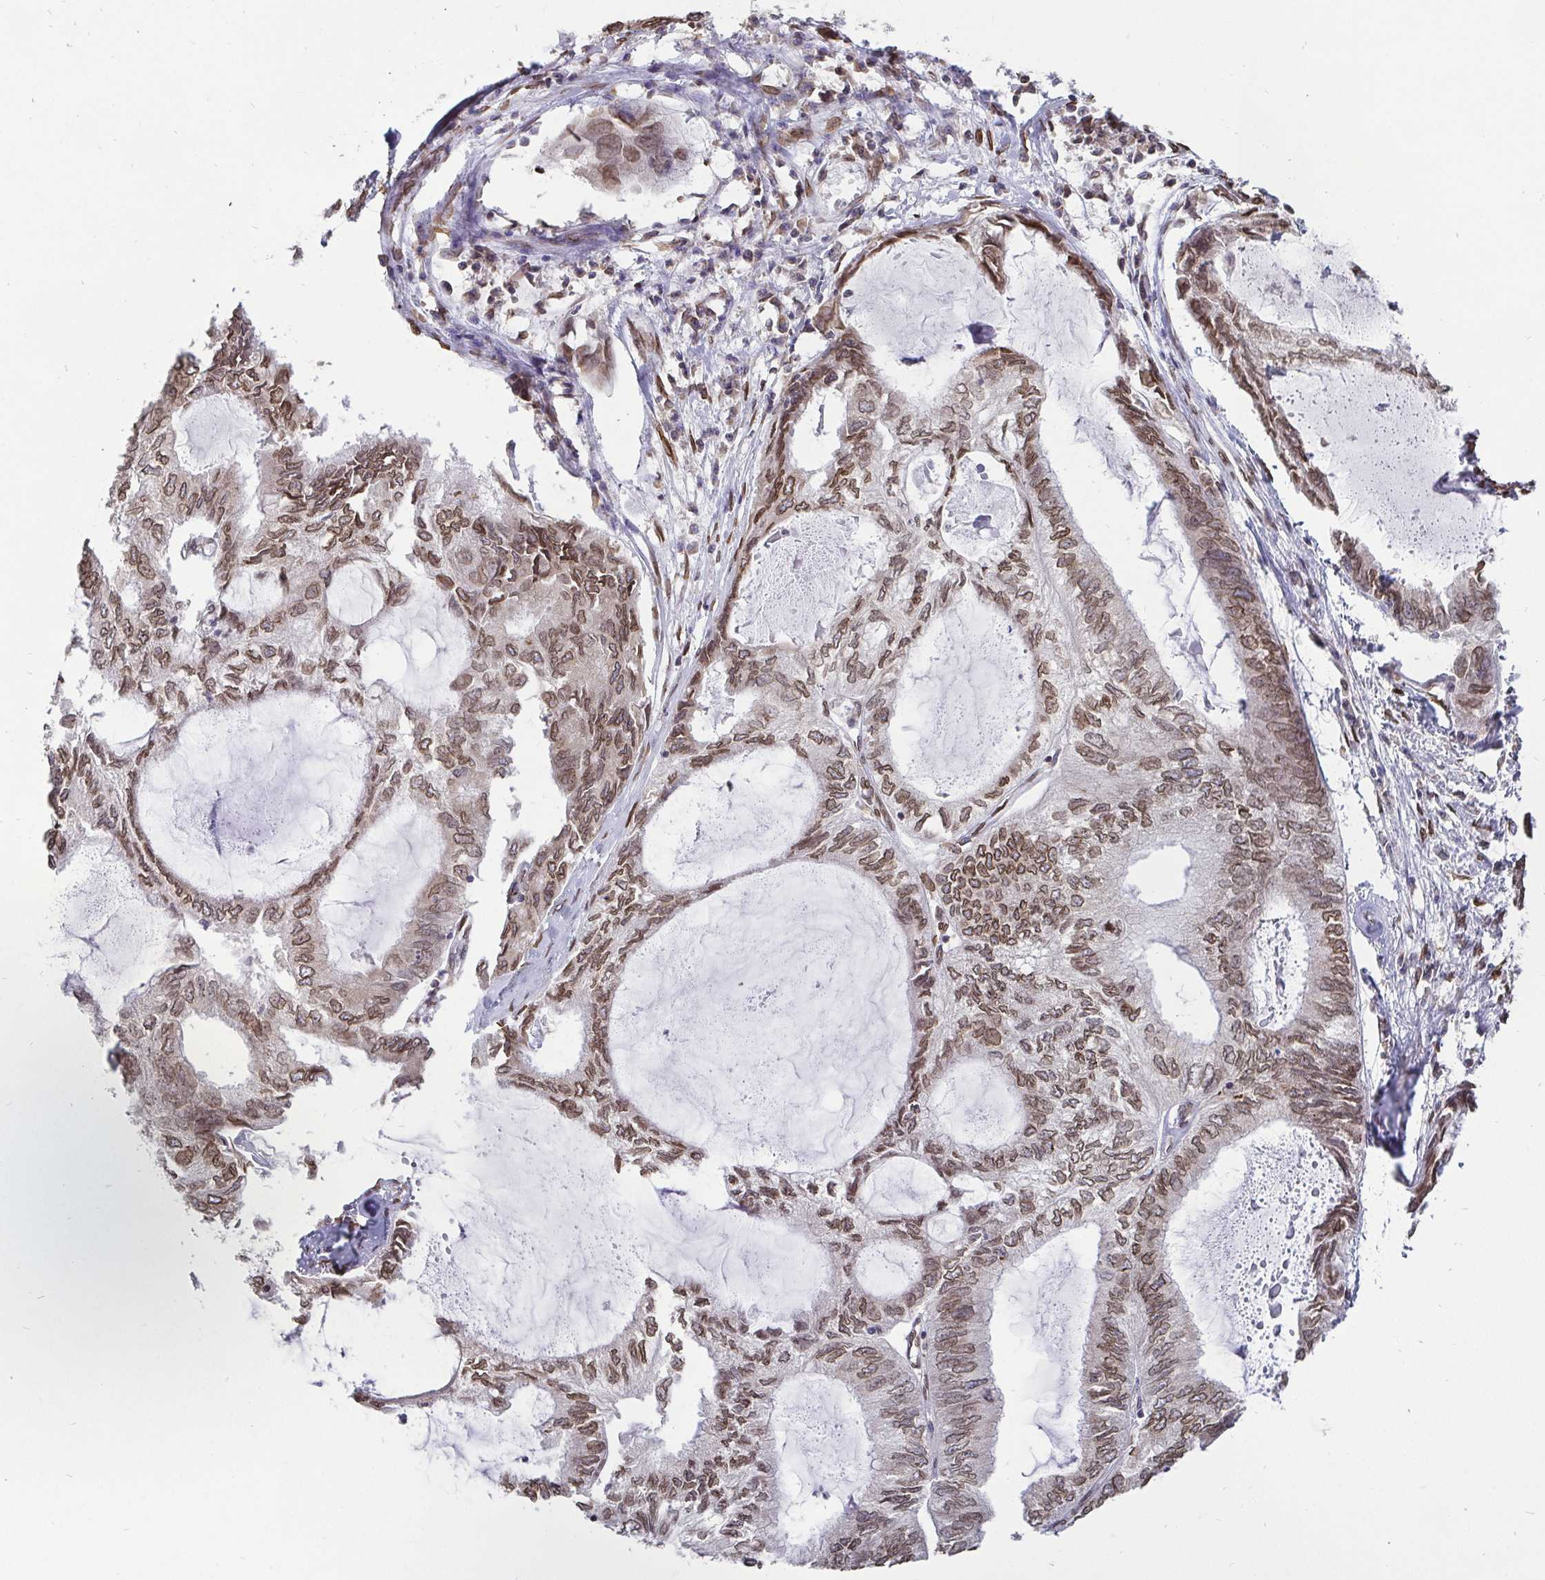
{"staining": {"intensity": "moderate", "quantity": ">75%", "location": "cytoplasmic/membranous,nuclear"}, "tissue": "endometrial cancer", "cell_type": "Tumor cells", "image_type": "cancer", "snomed": [{"axis": "morphology", "description": "Adenocarcinoma, NOS"}, {"axis": "topography", "description": "Endometrium"}], "caption": "Immunohistochemical staining of human endometrial cancer (adenocarcinoma) demonstrates medium levels of moderate cytoplasmic/membranous and nuclear protein positivity in about >75% of tumor cells. (Stains: DAB (3,3'-diaminobenzidine) in brown, nuclei in blue, Microscopy: brightfield microscopy at high magnification).", "gene": "EMD", "patient": {"sex": "female", "age": 80}}